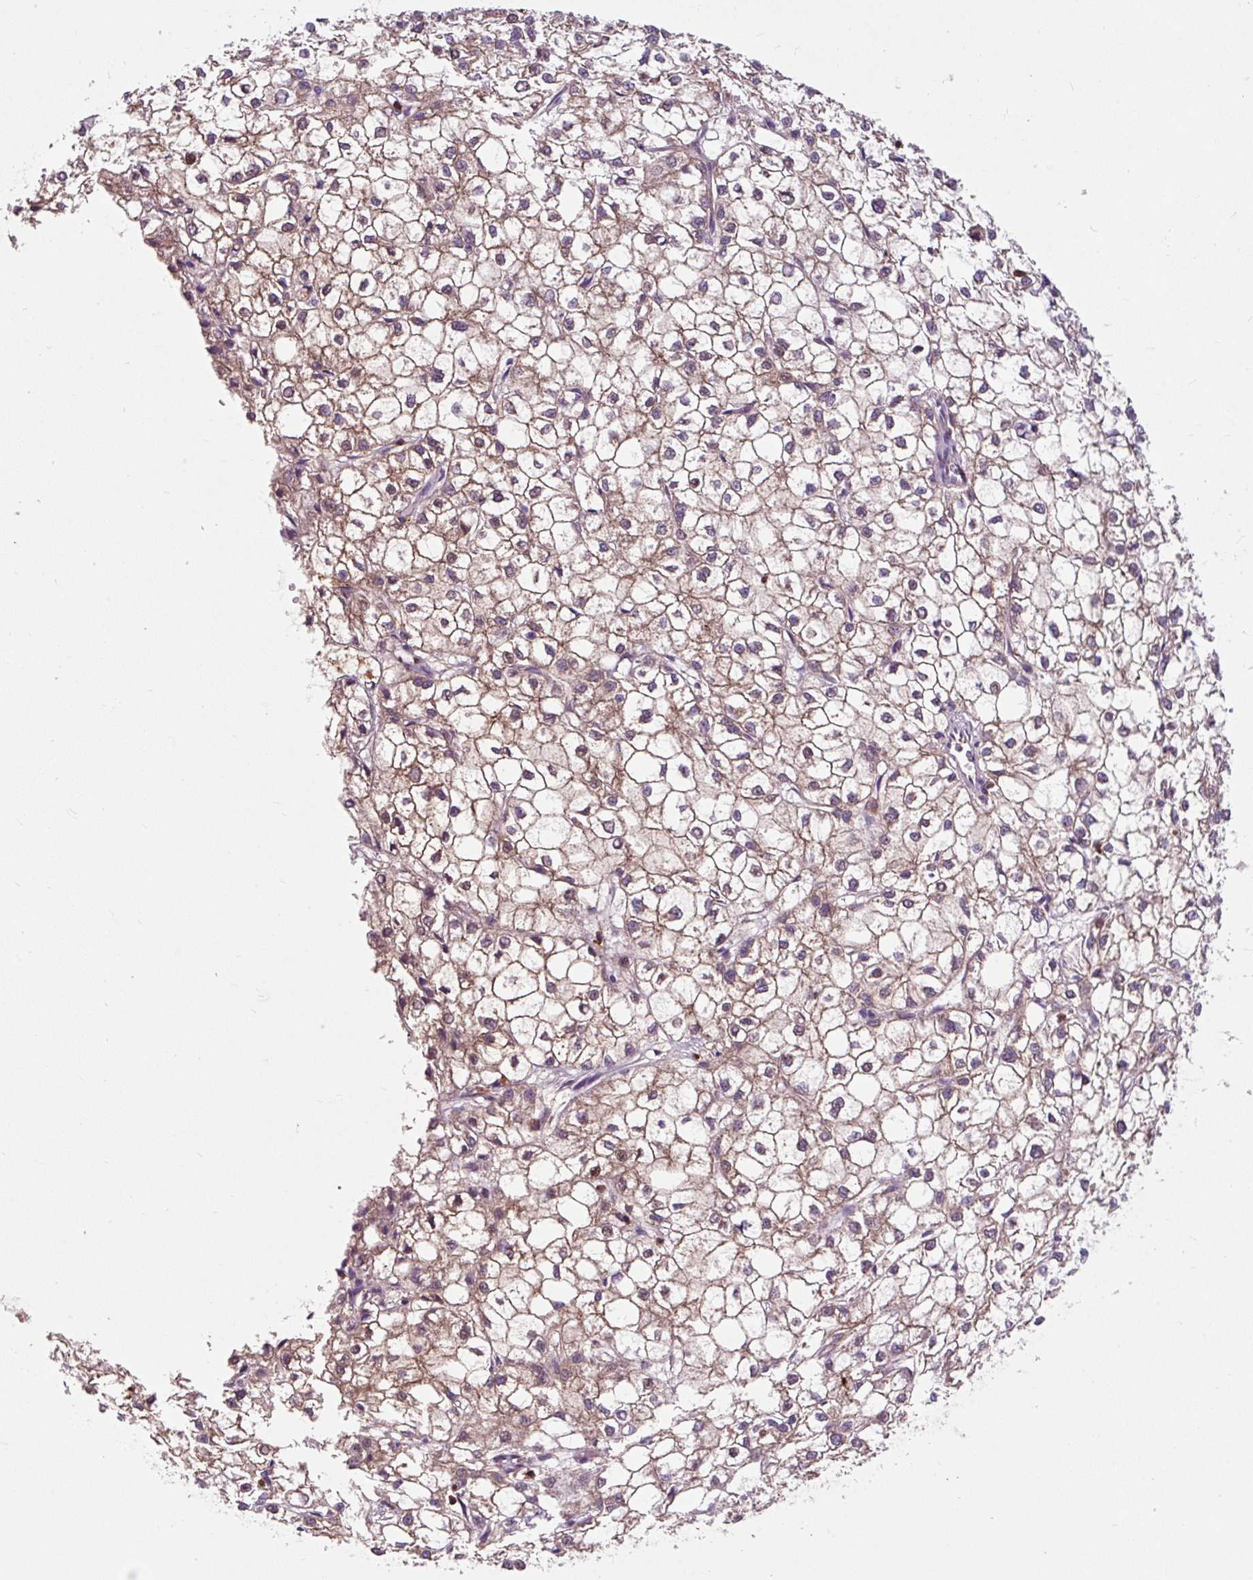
{"staining": {"intensity": "weak", "quantity": ">75%", "location": "cytoplasmic/membranous"}, "tissue": "liver cancer", "cell_type": "Tumor cells", "image_type": "cancer", "snomed": [{"axis": "morphology", "description": "Carcinoma, Hepatocellular, NOS"}, {"axis": "topography", "description": "Liver"}], "caption": "Tumor cells display low levels of weak cytoplasmic/membranous positivity in about >75% of cells in liver cancer.", "gene": "CISD3", "patient": {"sex": "female", "age": 43}}